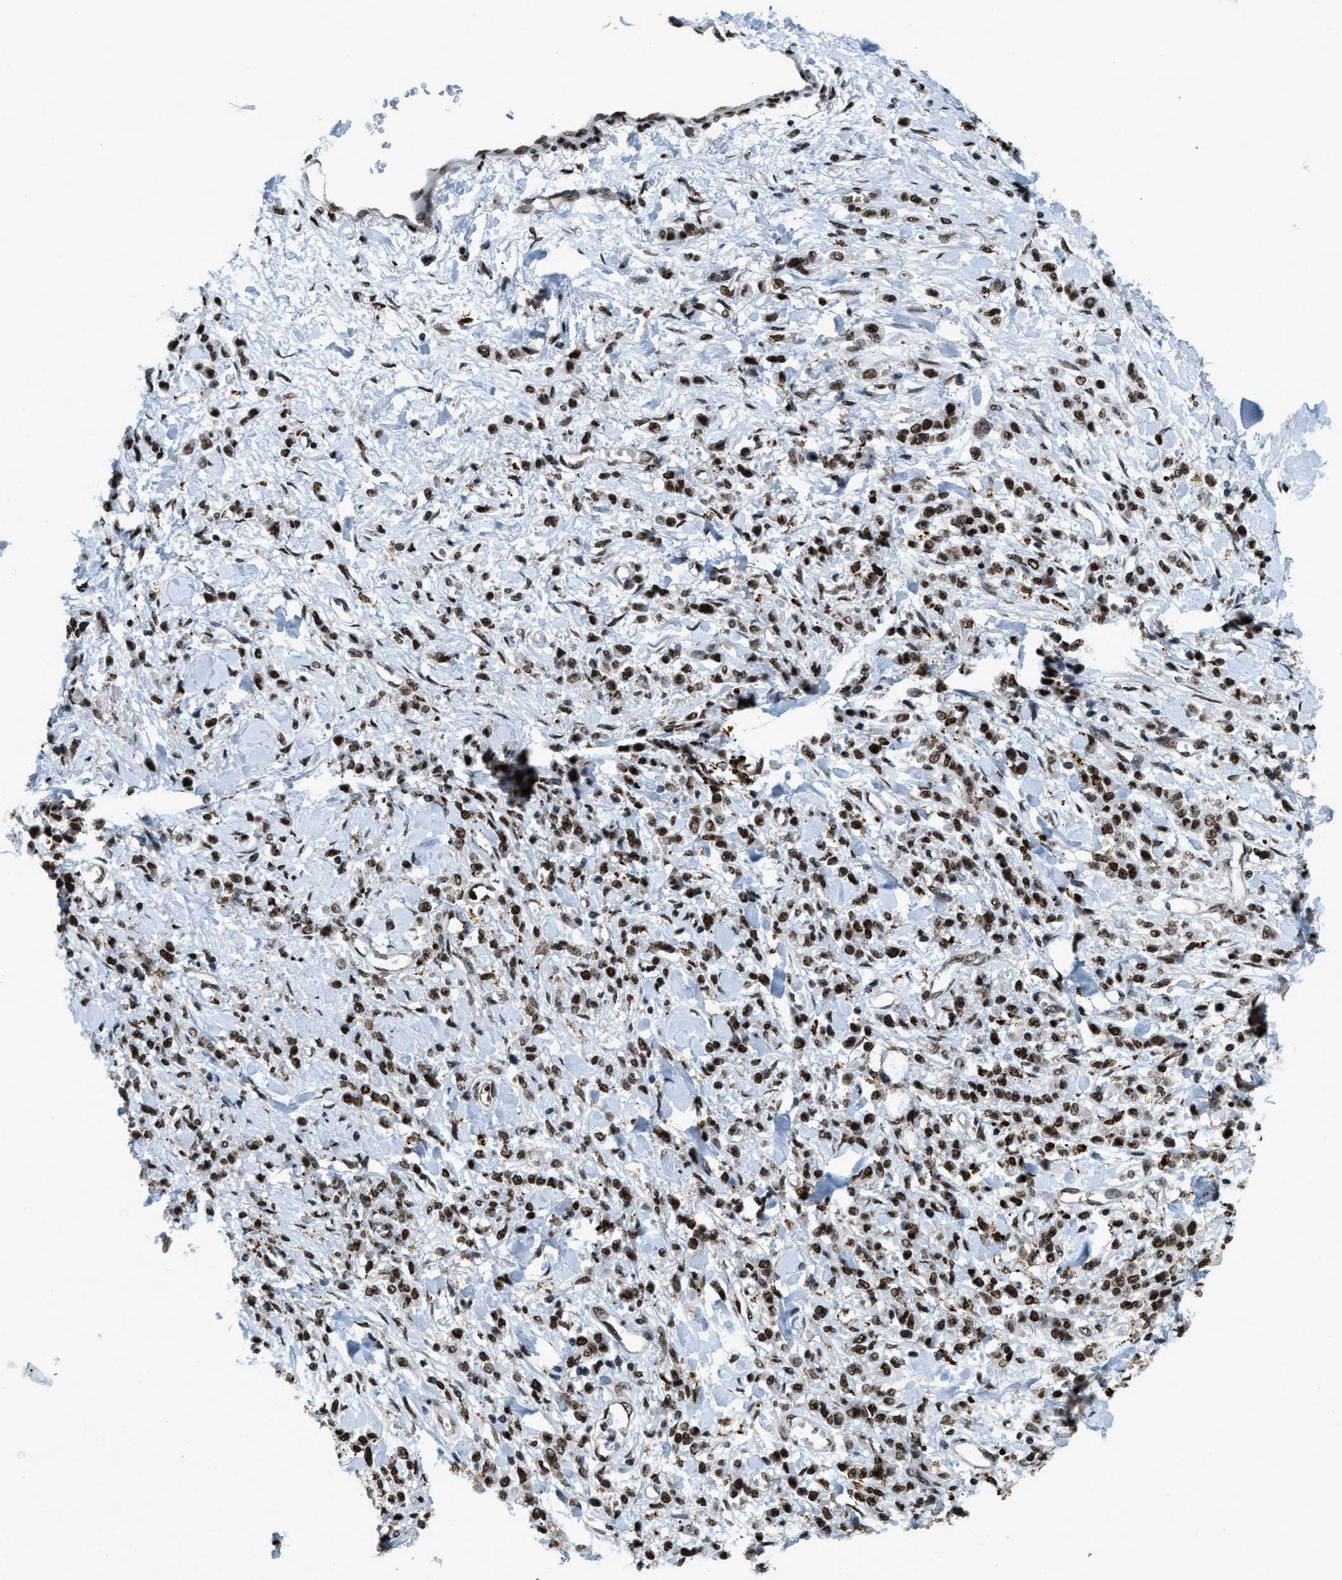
{"staining": {"intensity": "strong", "quantity": ">75%", "location": "nuclear"}, "tissue": "stomach cancer", "cell_type": "Tumor cells", "image_type": "cancer", "snomed": [{"axis": "morphology", "description": "Normal tissue, NOS"}, {"axis": "morphology", "description": "Adenocarcinoma, NOS"}, {"axis": "topography", "description": "Stomach"}], "caption": "Immunohistochemistry image of stomach cancer stained for a protein (brown), which displays high levels of strong nuclear expression in about >75% of tumor cells.", "gene": "NUMA1", "patient": {"sex": "male", "age": 82}}